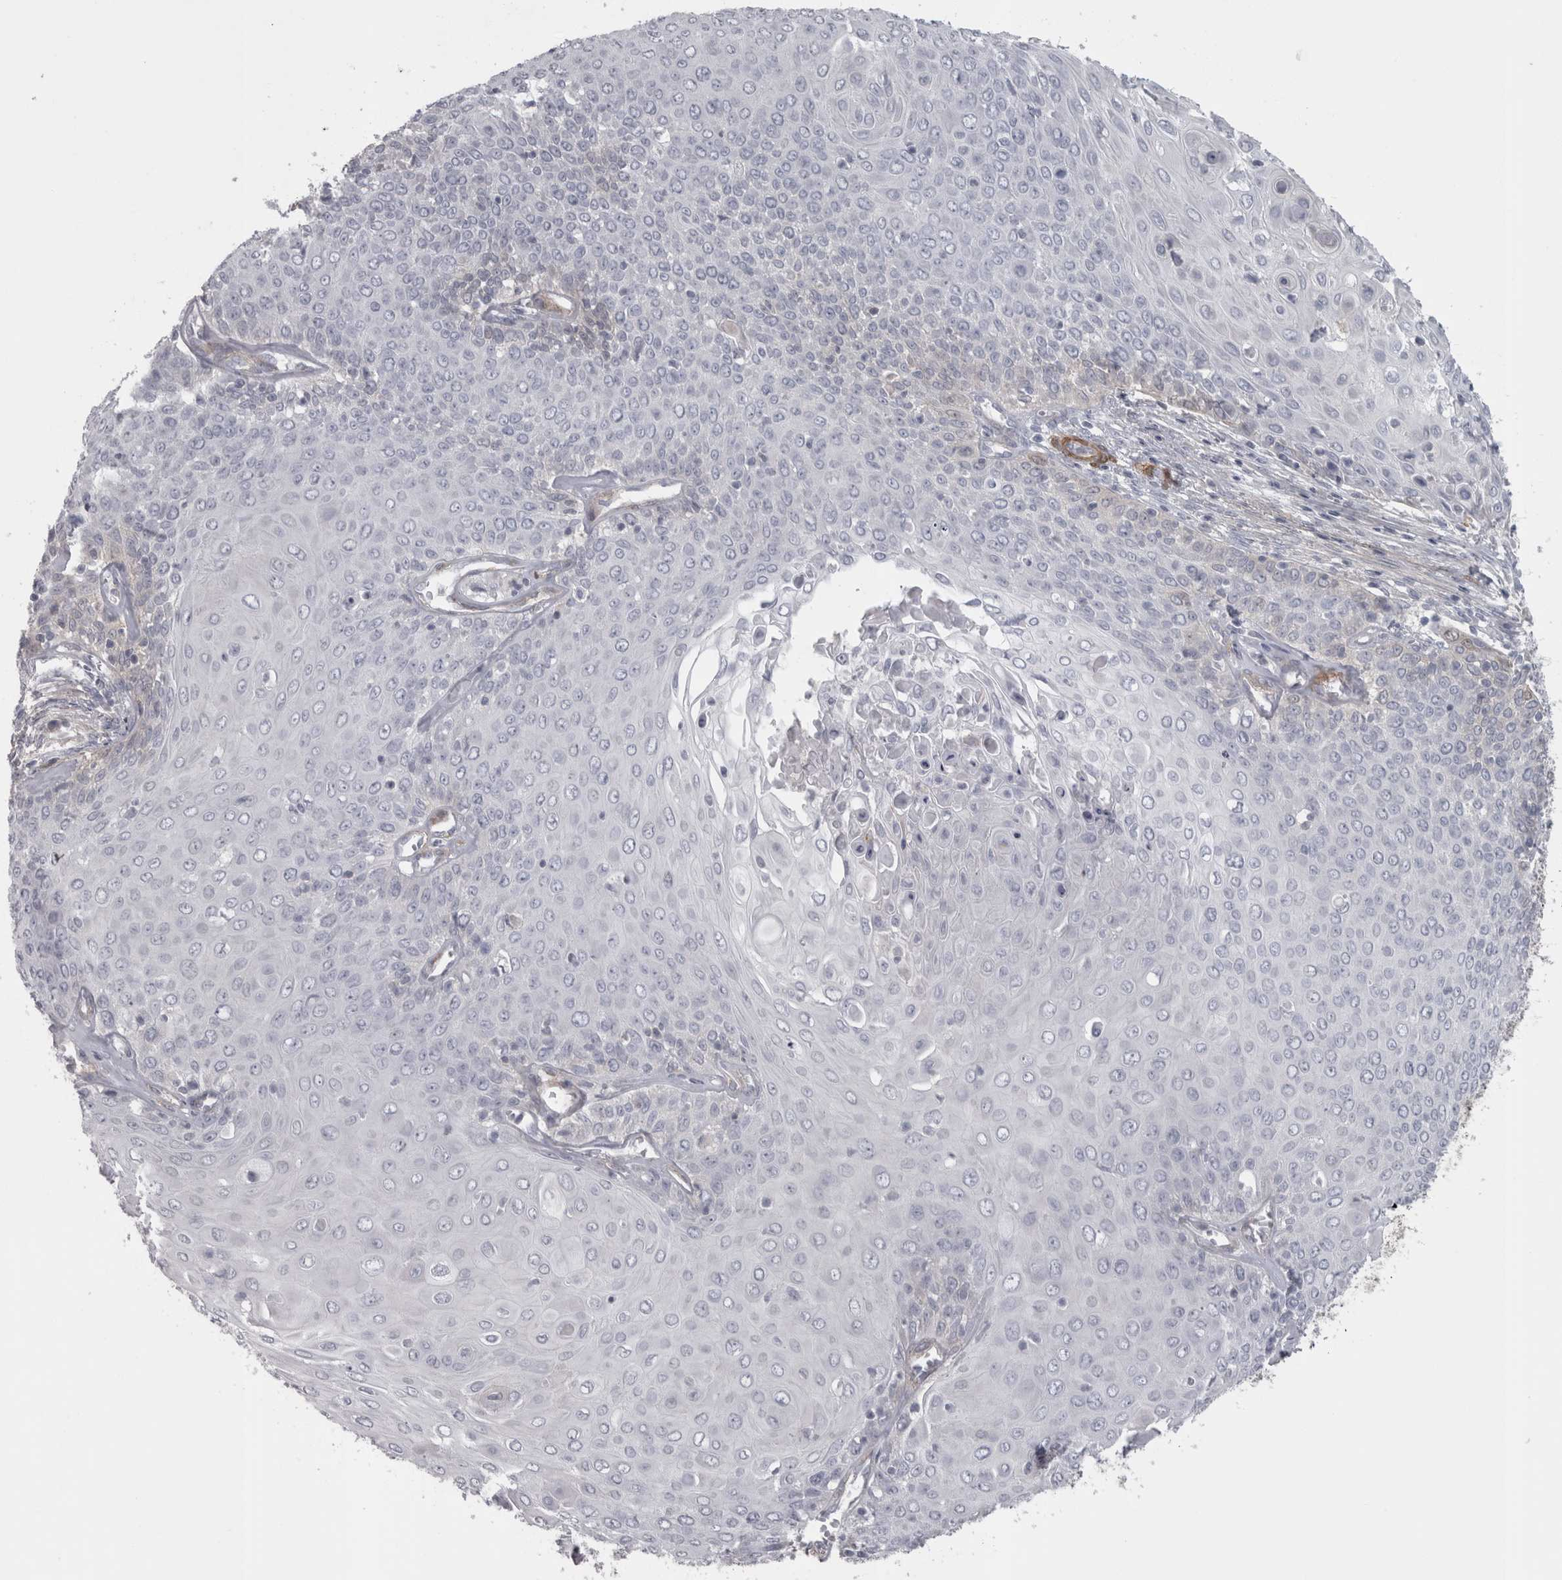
{"staining": {"intensity": "negative", "quantity": "none", "location": "none"}, "tissue": "cervical cancer", "cell_type": "Tumor cells", "image_type": "cancer", "snomed": [{"axis": "morphology", "description": "Squamous cell carcinoma, NOS"}, {"axis": "topography", "description": "Cervix"}], "caption": "This micrograph is of cervical squamous cell carcinoma stained with IHC to label a protein in brown with the nuclei are counter-stained blue. There is no staining in tumor cells.", "gene": "PPP1R12B", "patient": {"sex": "female", "age": 39}}